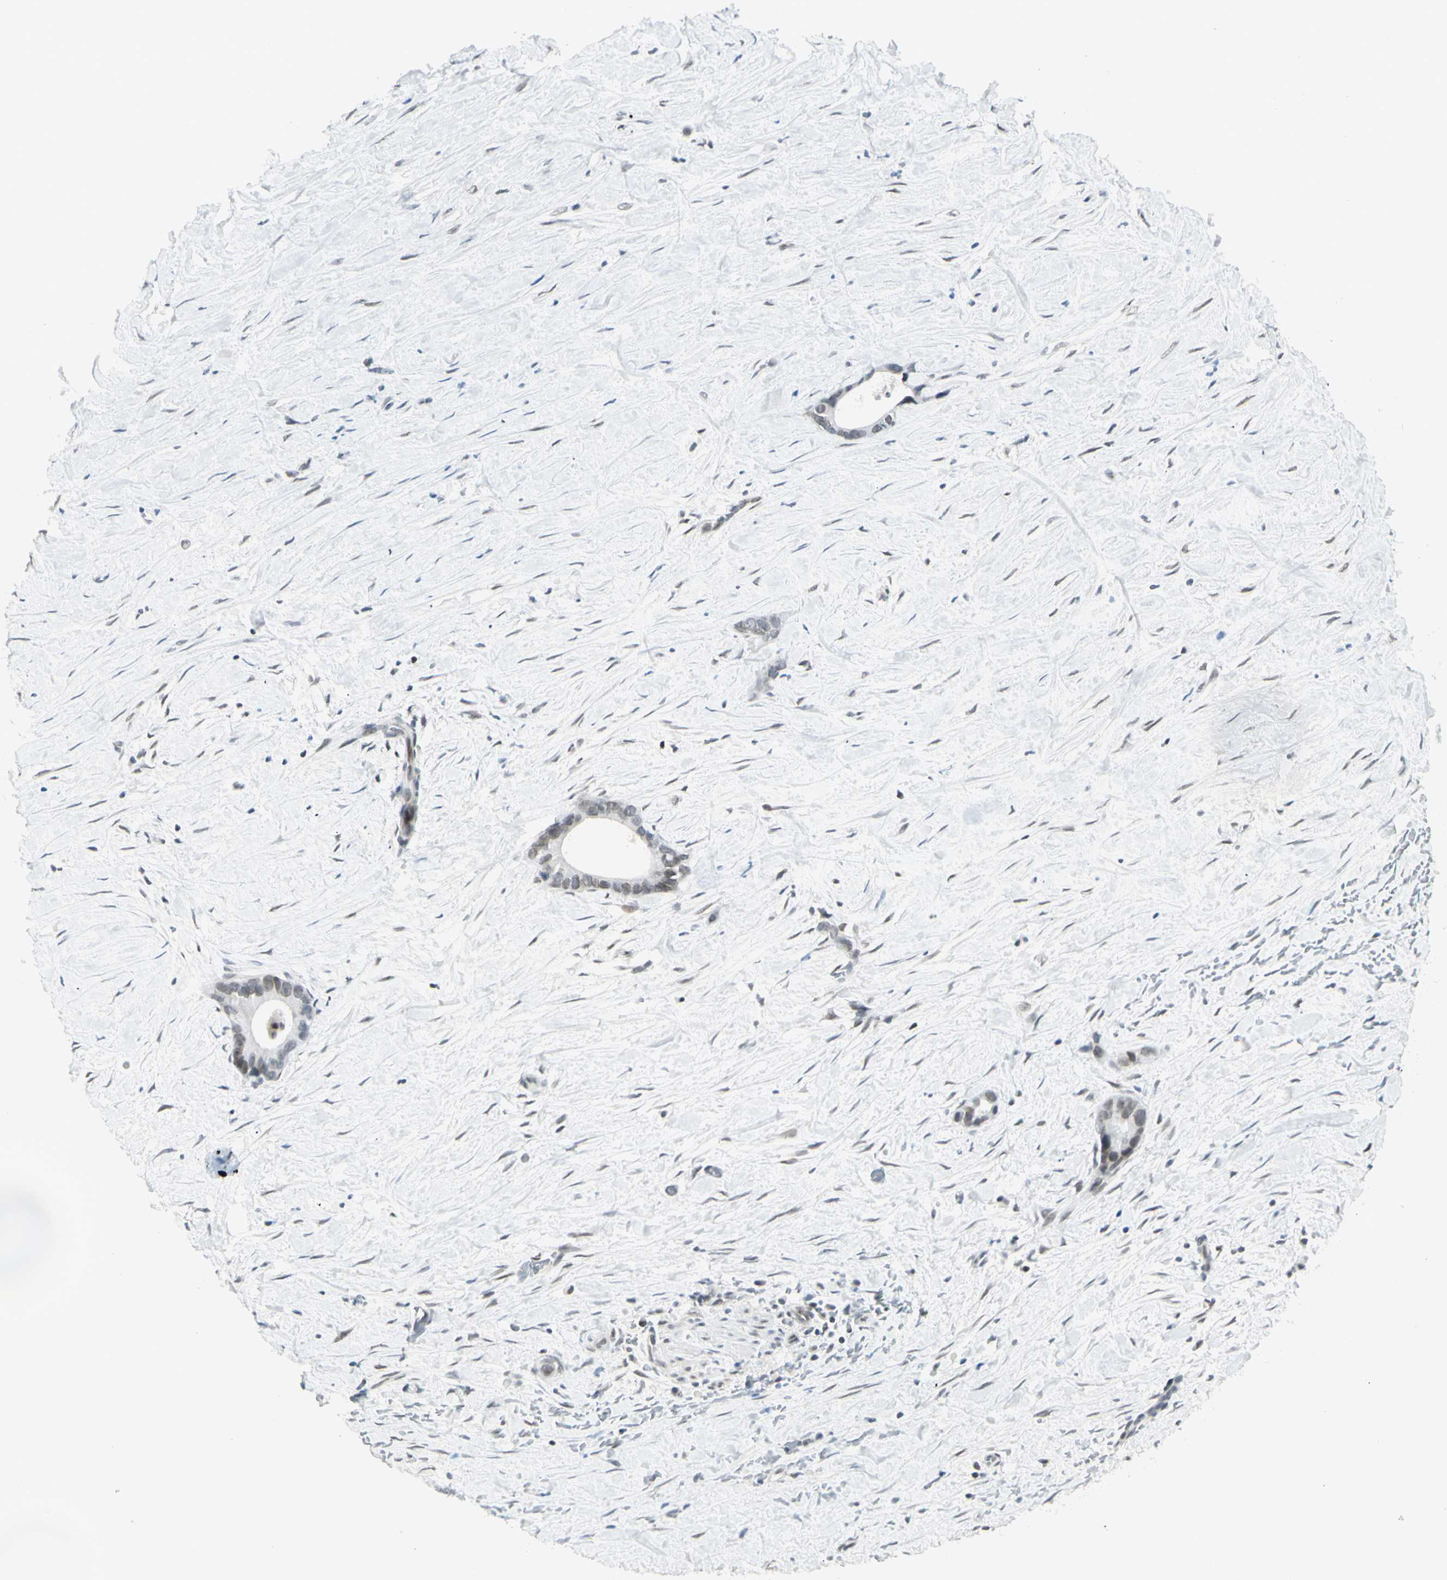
{"staining": {"intensity": "weak", "quantity": "<25%", "location": "cytoplasmic/membranous,nuclear"}, "tissue": "liver cancer", "cell_type": "Tumor cells", "image_type": "cancer", "snomed": [{"axis": "morphology", "description": "Cholangiocarcinoma"}, {"axis": "topography", "description": "Liver"}], "caption": "Histopathology image shows no protein staining in tumor cells of liver cancer tissue. The staining is performed using DAB (3,3'-diaminobenzidine) brown chromogen with nuclei counter-stained in using hematoxylin.", "gene": "BCAN", "patient": {"sex": "female", "age": 55}}